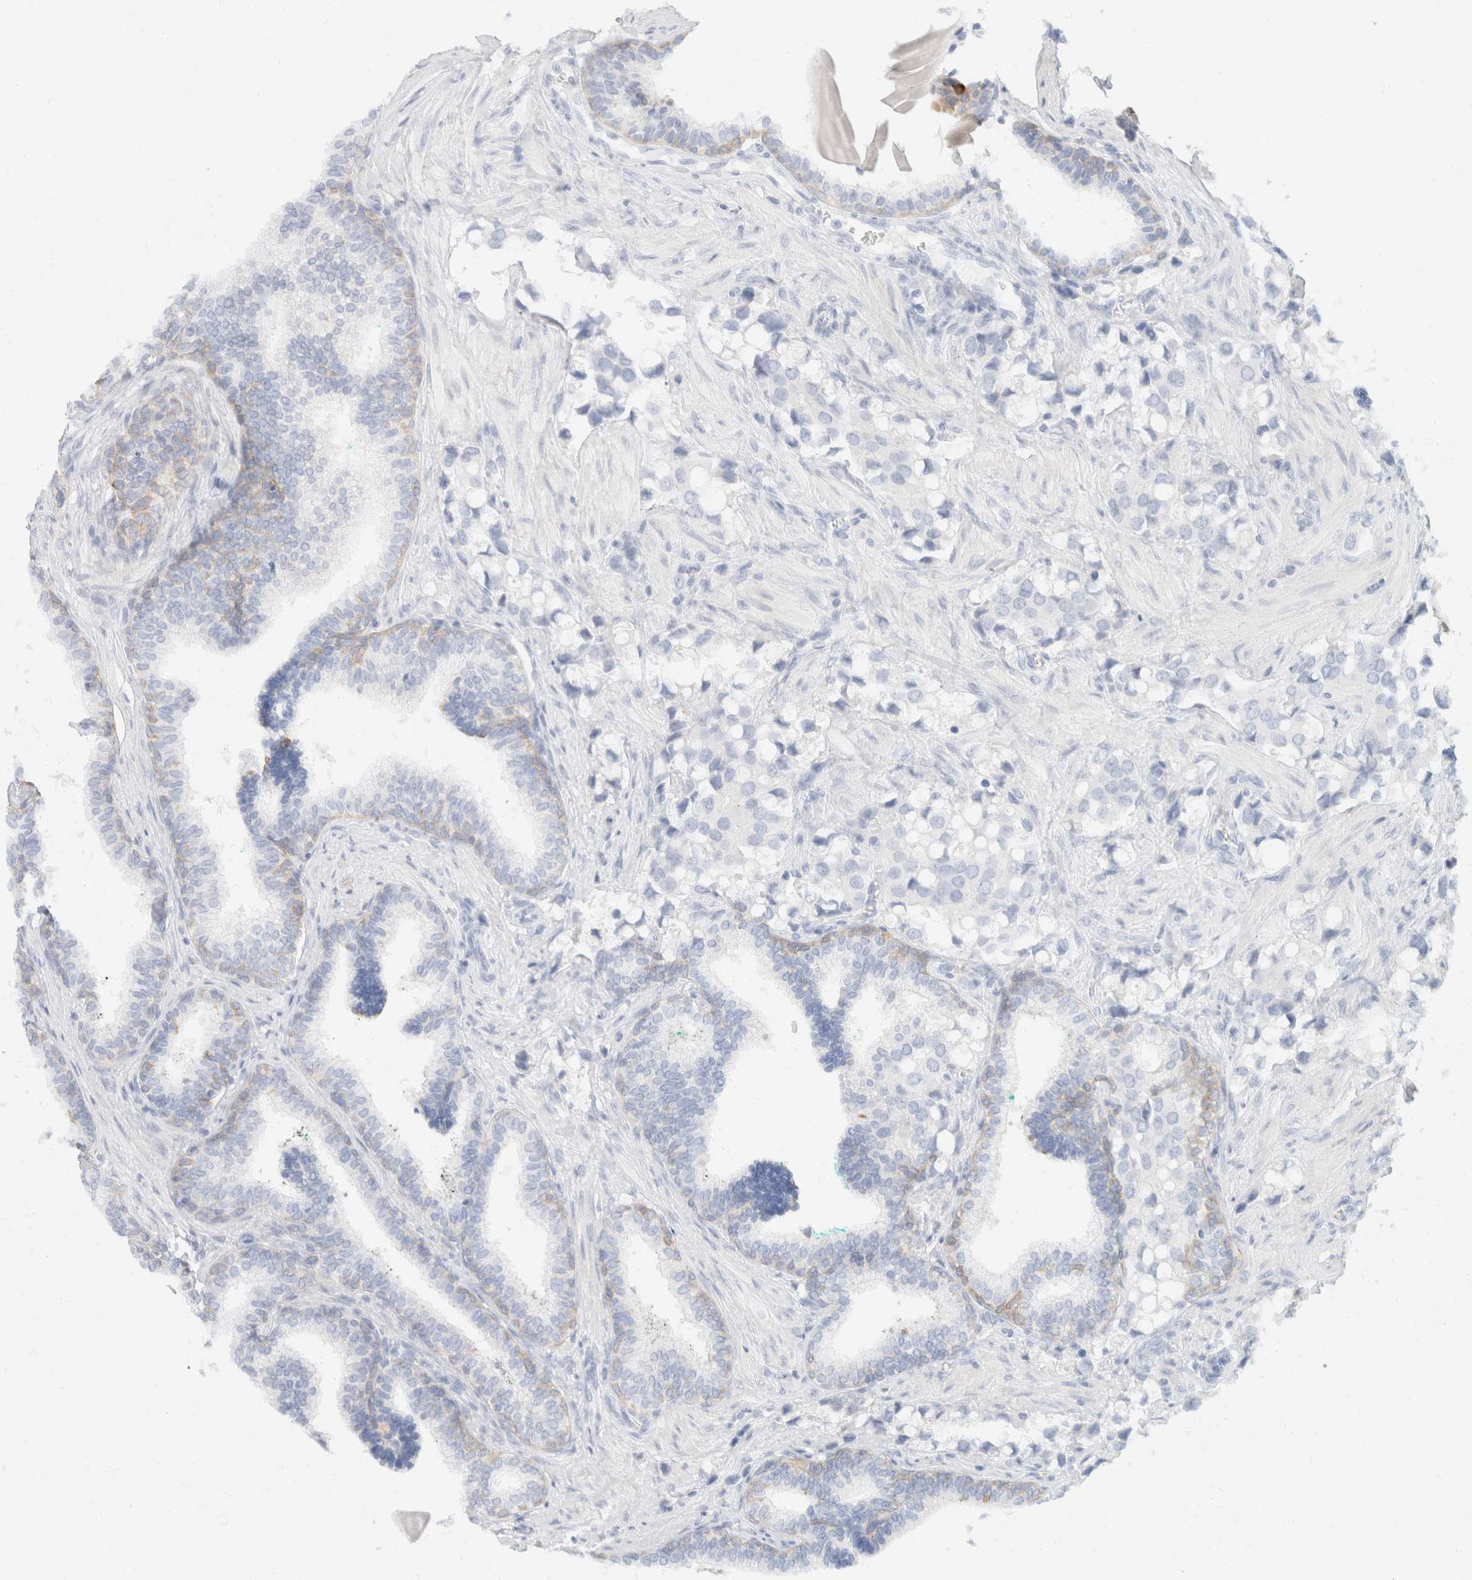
{"staining": {"intensity": "negative", "quantity": "none", "location": "none"}, "tissue": "prostate cancer", "cell_type": "Tumor cells", "image_type": "cancer", "snomed": [{"axis": "morphology", "description": "Adenocarcinoma, High grade"}, {"axis": "topography", "description": "Prostate"}], "caption": "Tumor cells show no significant protein expression in prostate cancer (adenocarcinoma (high-grade)).", "gene": "KRT20", "patient": {"sex": "male", "age": 52}}